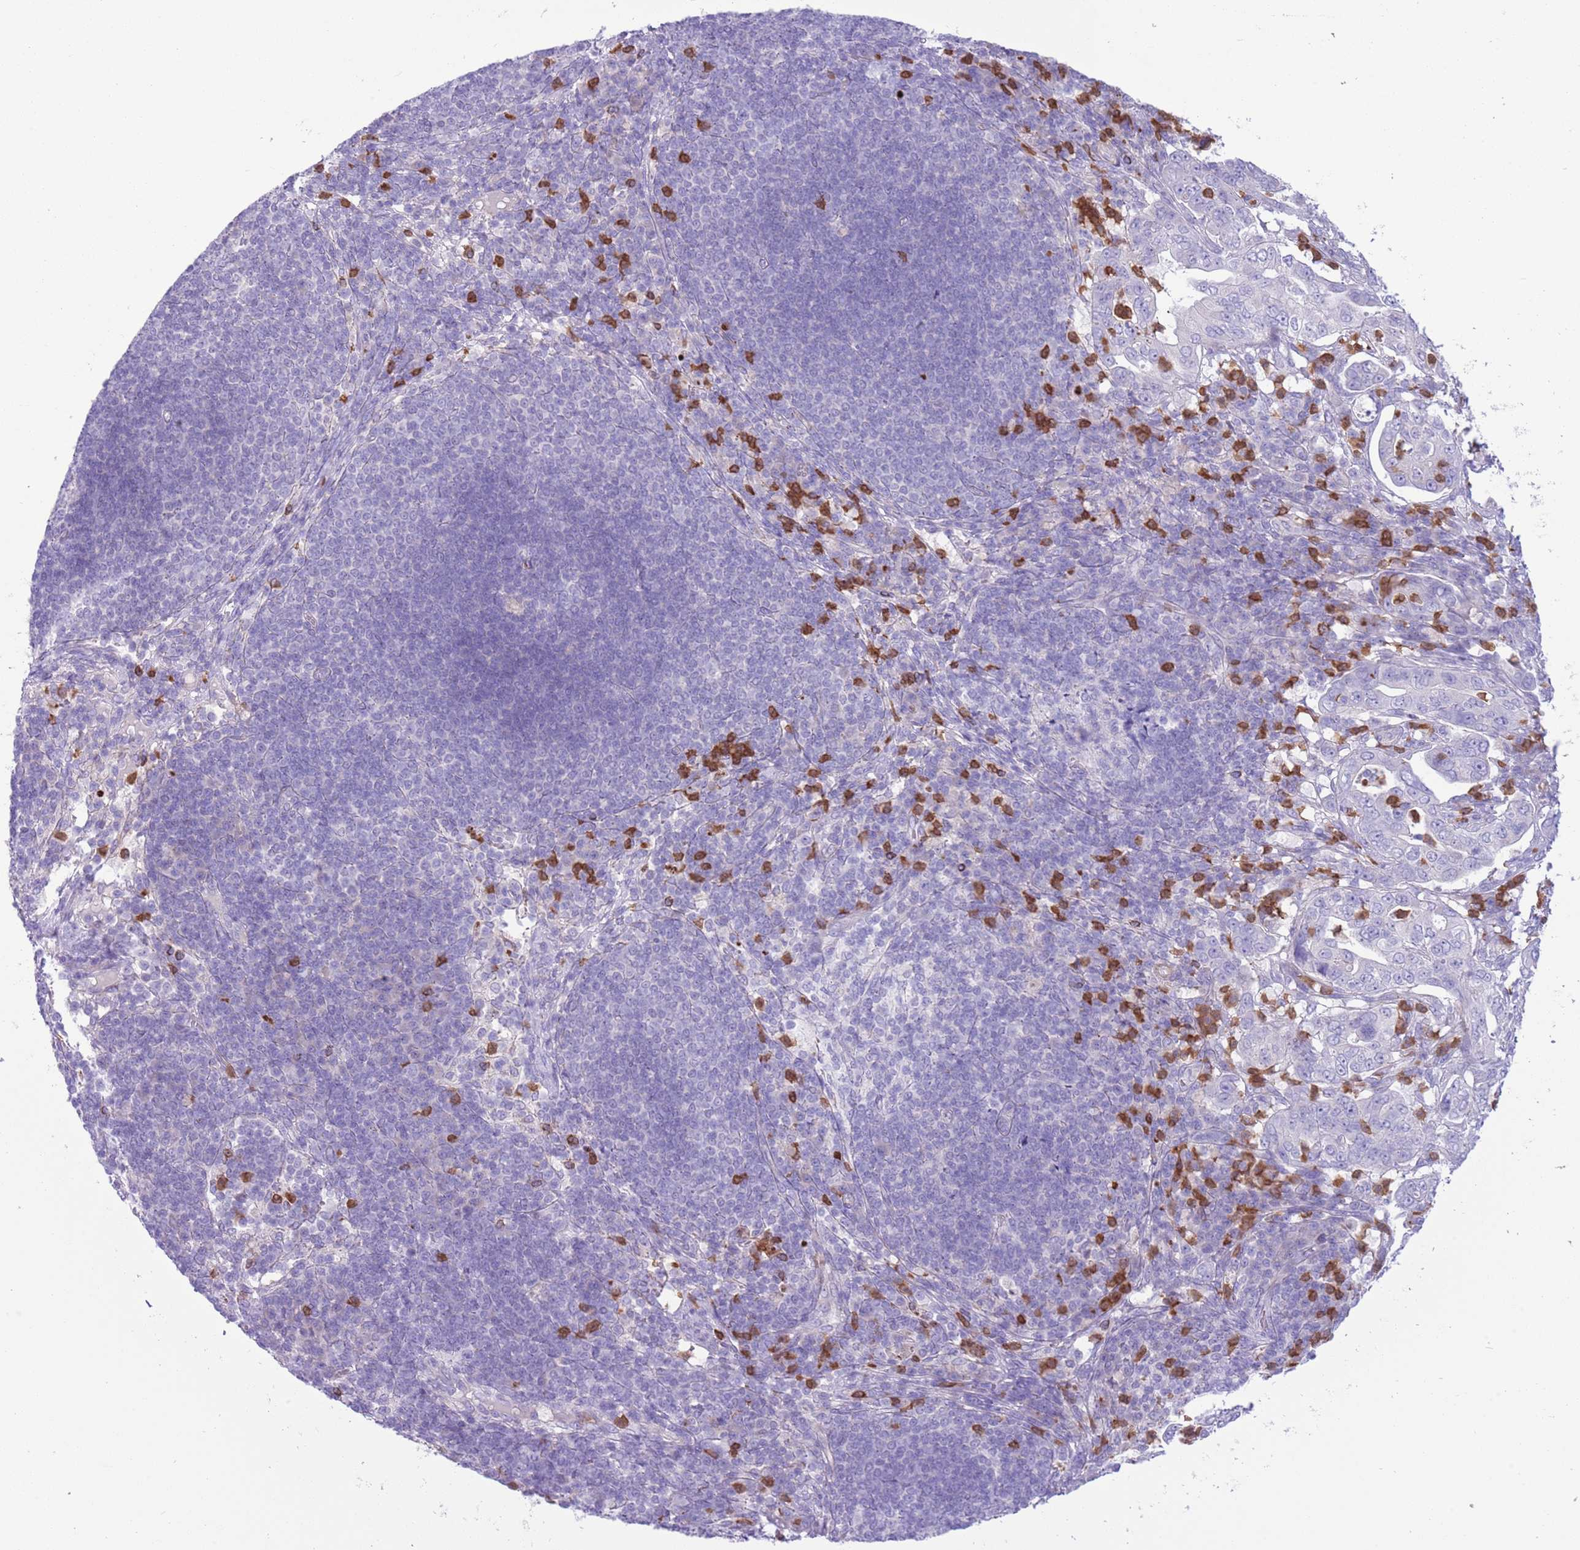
{"staining": {"intensity": "negative", "quantity": "none", "location": "none"}, "tissue": "pancreatic cancer", "cell_type": "Tumor cells", "image_type": "cancer", "snomed": [{"axis": "morphology", "description": "Normal tissue, NOS"}, {"axis": "morphology", "description": "Adenocarcinoma, NOS"}, {"axis": "topography", "description": "Lymph node"}, {"axis": "topography", "description": "Pancreas"}], "caption": "DAB immunohistochemical staining of human pancreatic cancer displays no significant positivity in tumor cells.", "gene": "OR6M1", "patient": {"sex": "female", "age": 67}}